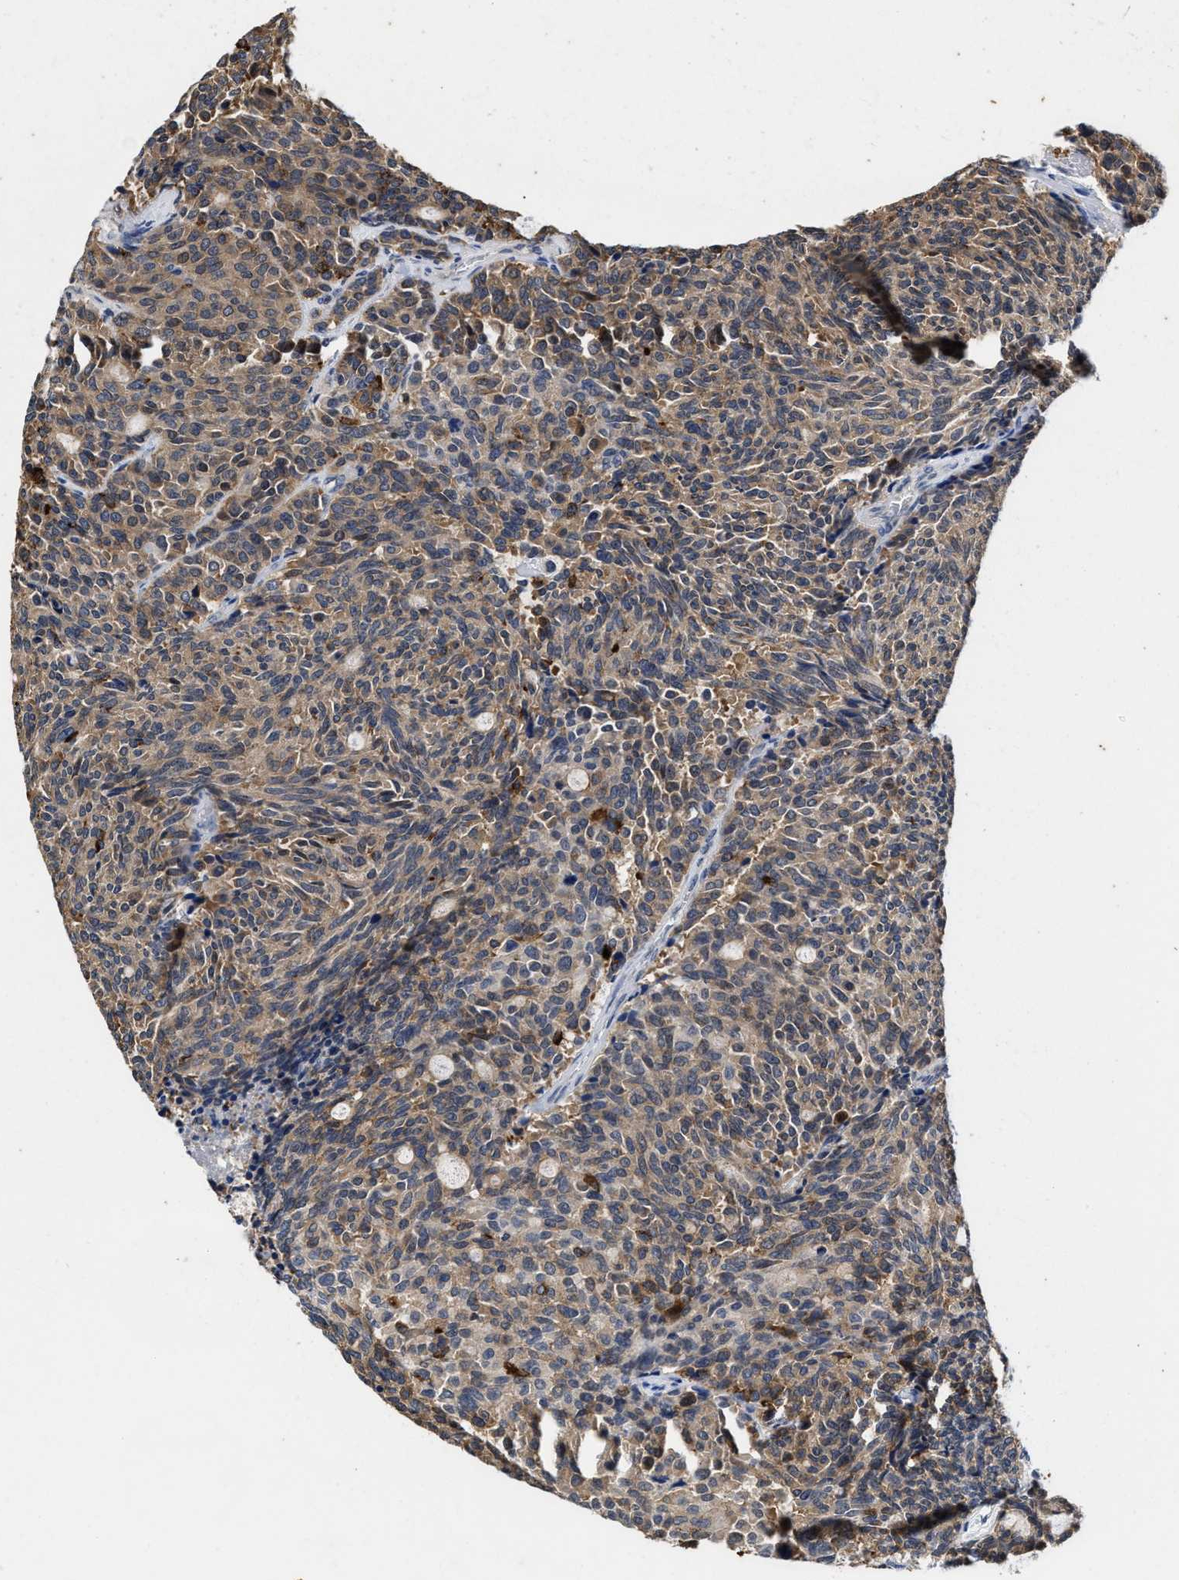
{"staining": {"intensity": "moderate", "quantity": "<25%", "location": "cytoplasmic/membranous"}, "tissue": "carcinoid", "cell_type": "Tumor cells", "image_type": "cancer", "snomed": [{"axis": "morphology", "description": "Carcinoid, malignant, NOS"}, {"axis": "topography", "description": "Pancreas"}], "caption": "Human malignant carcinoid stained with a protein marker demonstrates moderate staining in tumor cells.", "gene": "KIF12", "patient": {"sex": "female", "age": 54}}